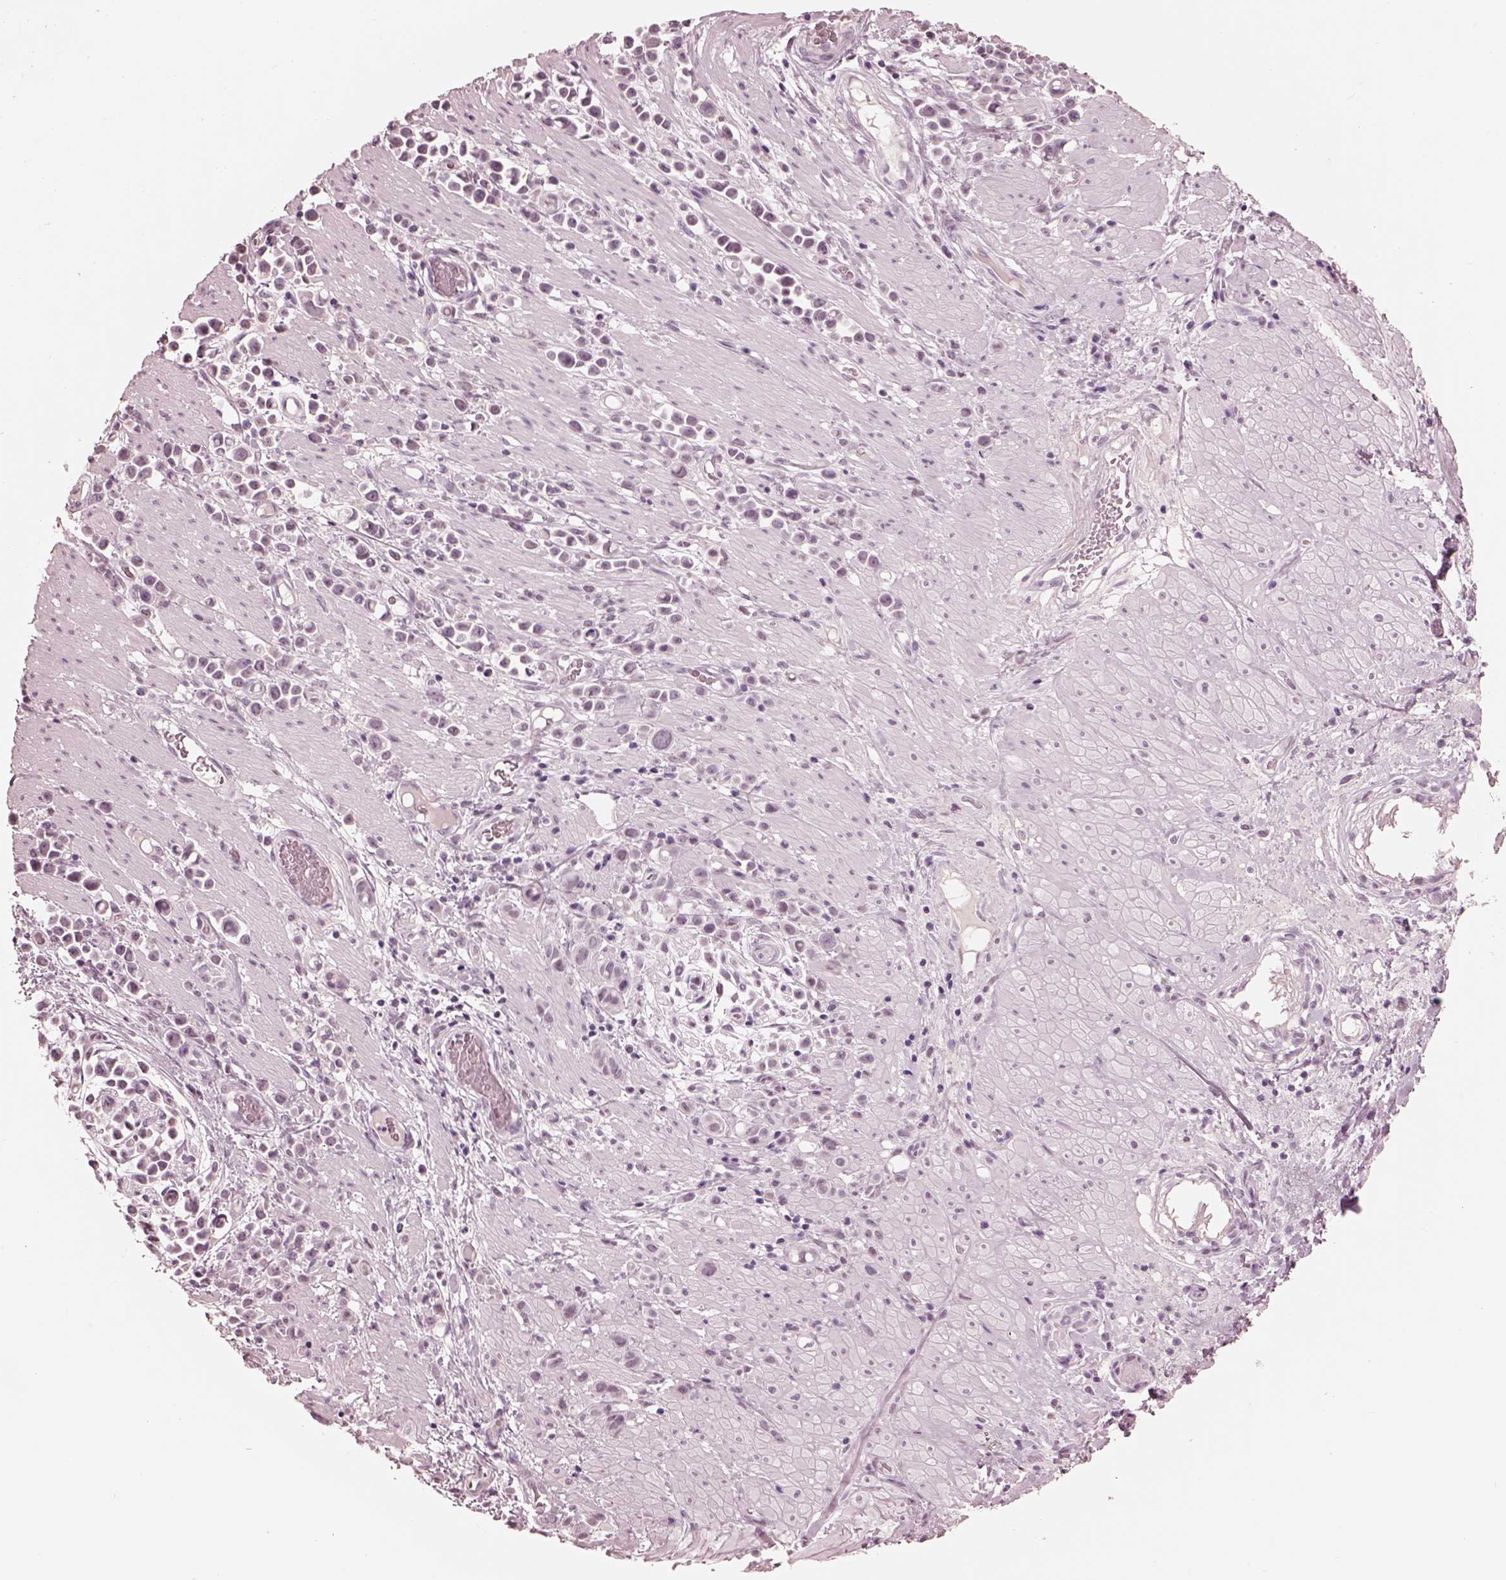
{"staining": {"intensity": "negative", "quantity": "none", "location": "none"}, "tissue": "stomach cancer", "cell_type": "Tumor cells", "image_type": "cancer", "snomed": [{"axis": "morphology", "description": "Adenocarcinoma, NOS"}, {"axis": "topography", "description": "Stomach"}], "caption": "Tumor cells are negative for brown protein staining in stomach cancer (adenocarcinoma).", "gene": "GARIN4", "patient": {"sex": "male", "age": 82}}